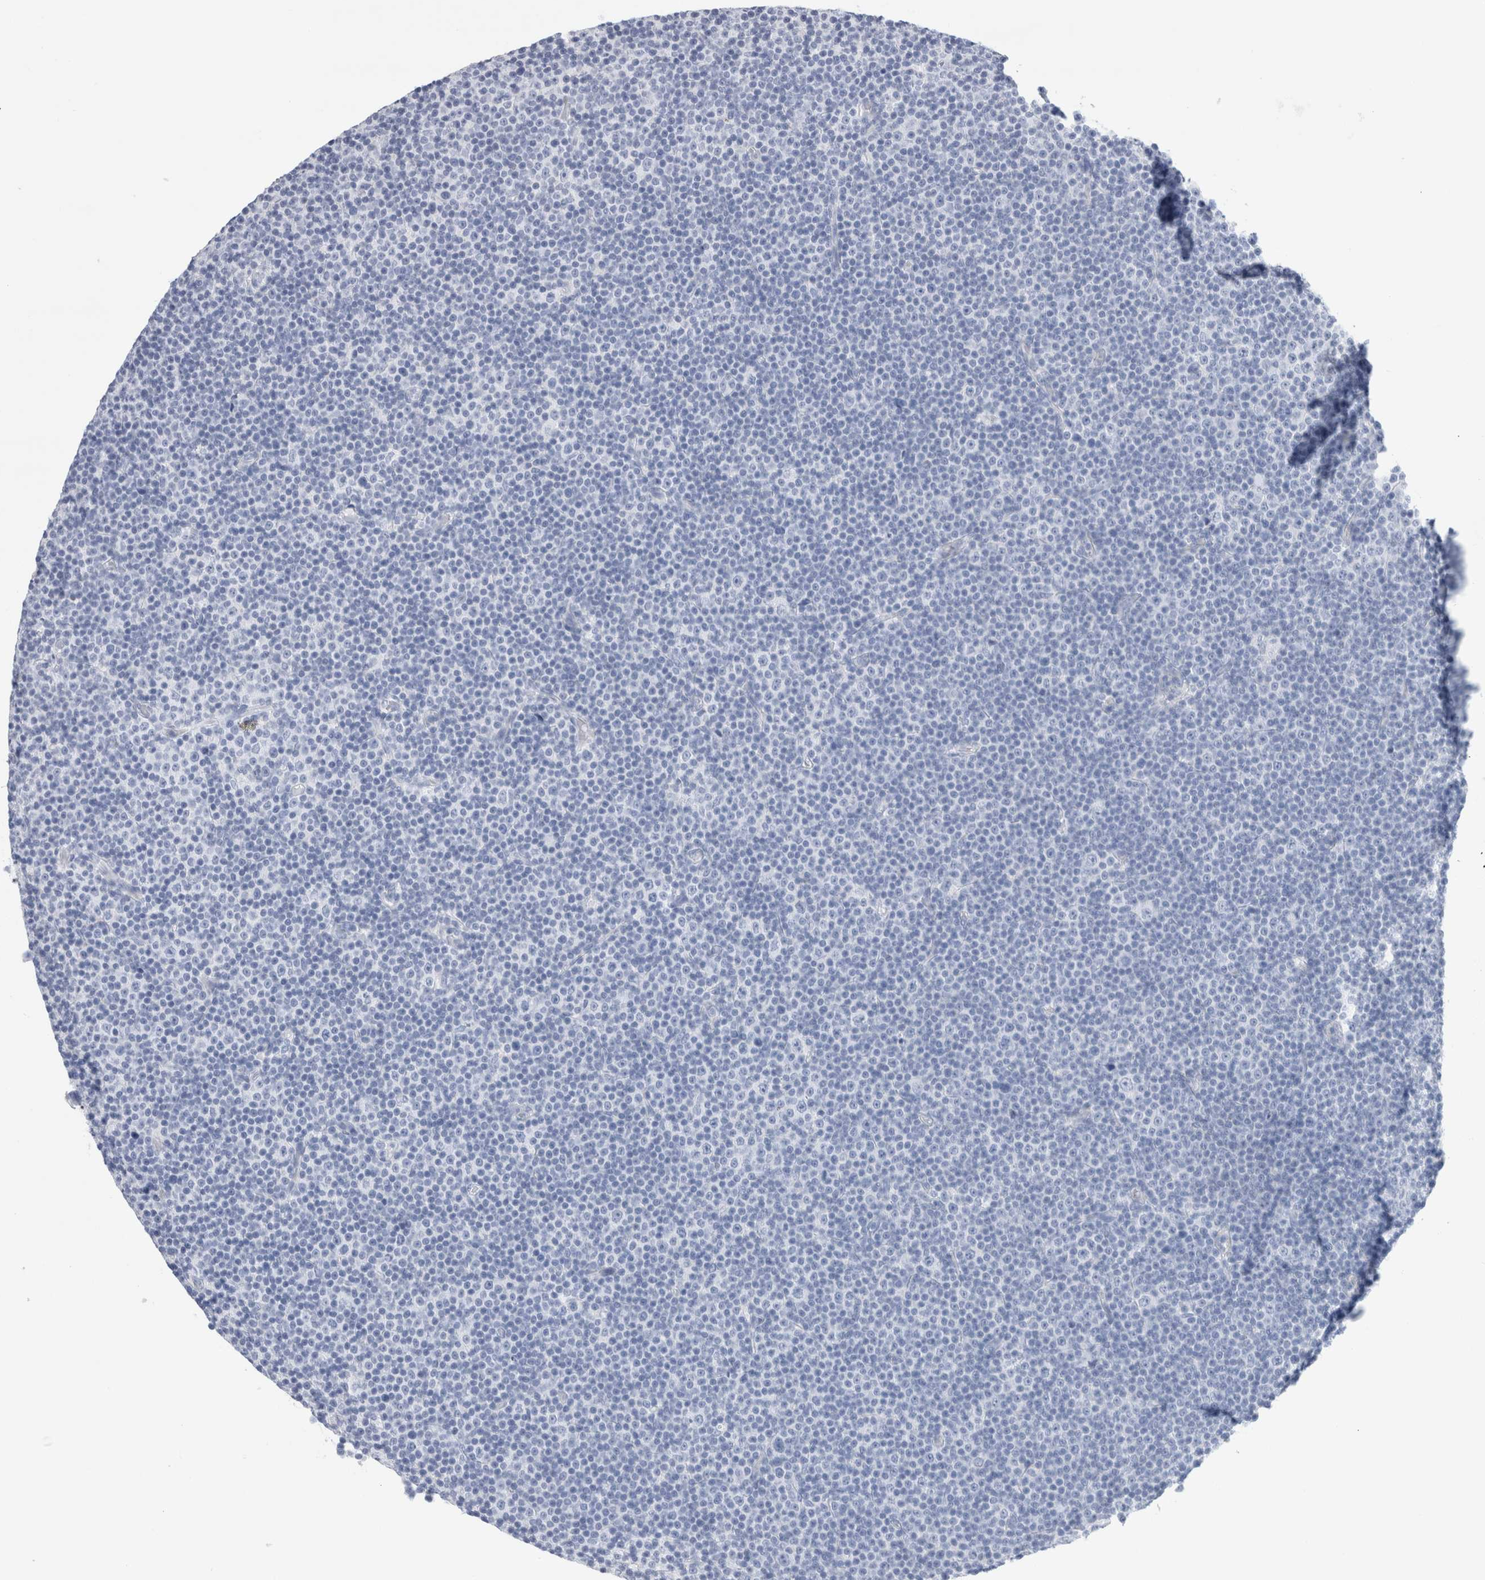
{"staining": {"intensity": "negative", "quantity": "none", "location": "none"}, "tissue": "lymphoma", "cell_type": "Tumor cells", "image_type": "cancer", "snomed": [{"axis": "morphology", "description": "Malignant lymphoma, non-Hodgkin's type, Low grade"}, {"axis": "topography", "description": "Lymph node"}], "caption": "IHC histopathology image of neoplastic tissue: lymphoma stained with DAB exhibits no significant protein staining in tumor cells.", "gene": "ECHDC2", "patient": {"sex": "female", "age": 67}}